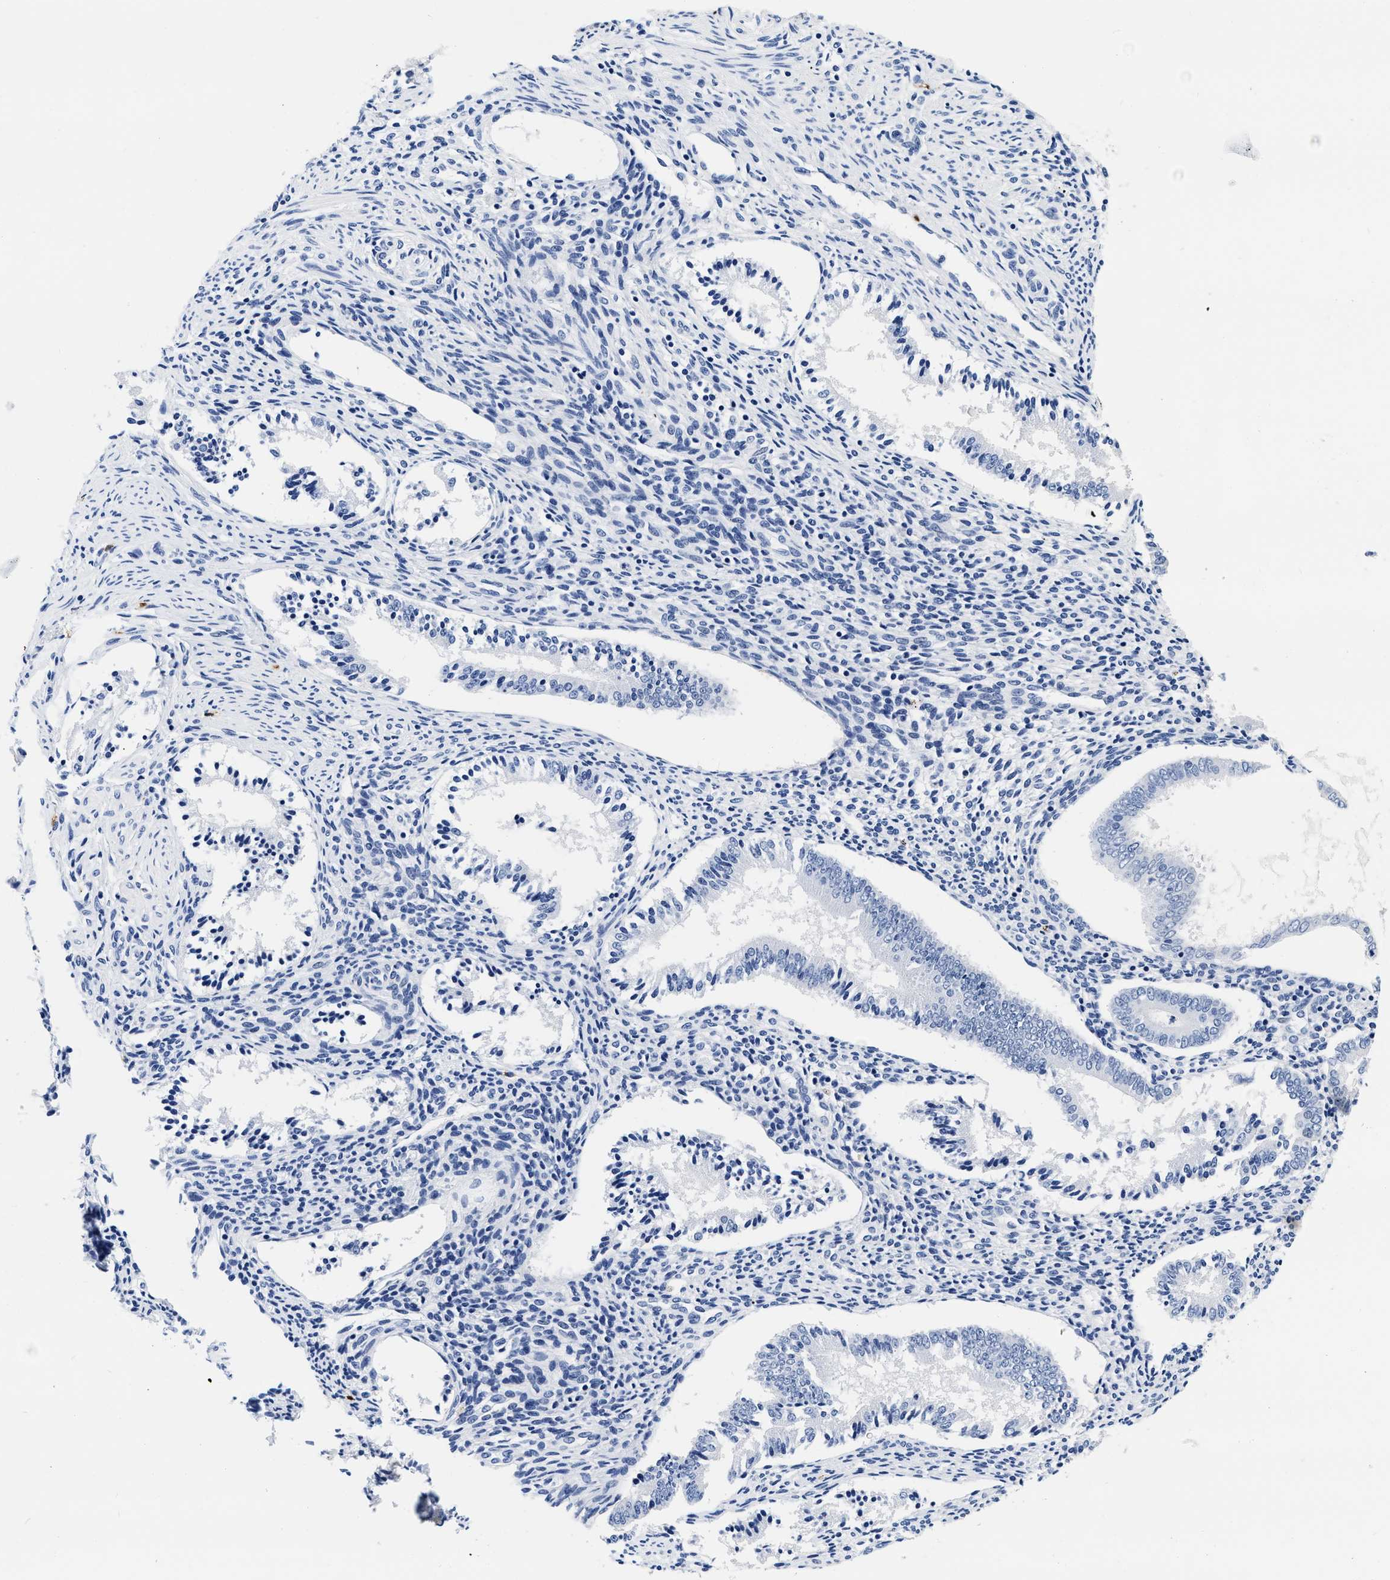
{"staining": {"intensity": "negative", "quantity": "none", "location": "none"}, "tissue": "endometrium", "cell_type": "Cells in endometrial stroma", "image_type": "normal", "snomed": [{"axis": "morphology", "description": "Normal tissue, NOS"}, {"axis": "topography", "description": "Endometrium"}], "caption": "Photomicrograph shows no protein staining in cells in endometrial stroma of normal endometrium. Brightfield microscopy of immunohistochemistry (IHC) stained with DAB (brown) and hematoxylin (blue), captured at high magnification.", "gene": "CER1", "patient": {"sex": "female", "age": 42}}